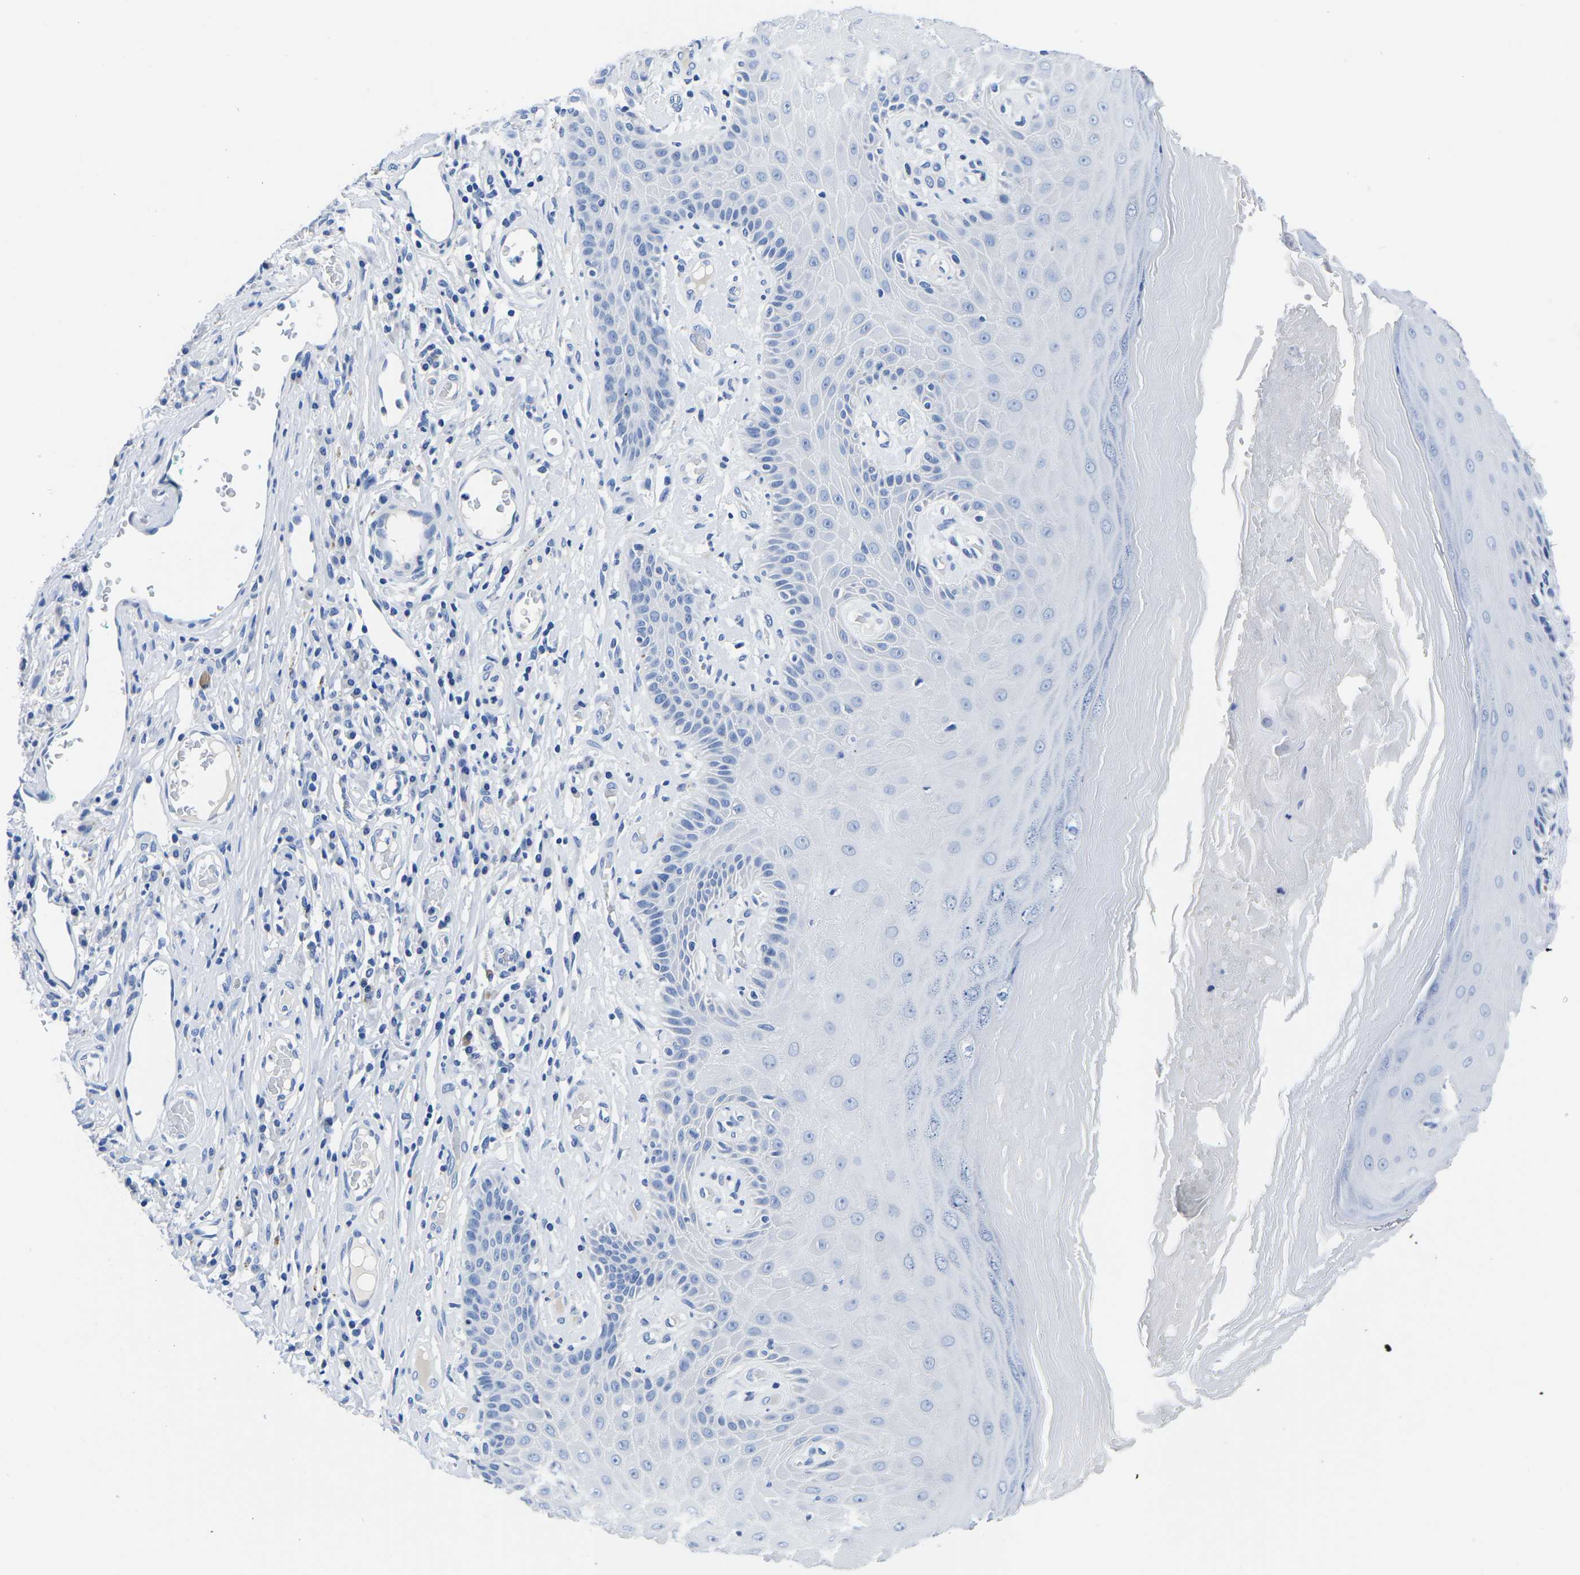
{"staining": {"intensity": "negative", "quantity": "none", "location": "none"}, "tissue": "skin", "cell_type": "Epidermal cells", "image_type": "normal", "snomed": [{"axis": "morphology", "description": "Normal tissue, NOS"}, {"axis": "topography", "description": "Vulva"}], "caption": "This is an IHC micrograph of unremarkable skin. There is no expression in epidermal cells.", "gene": "CYP1A2", "patient": {"sex": "female", "age": 73}}